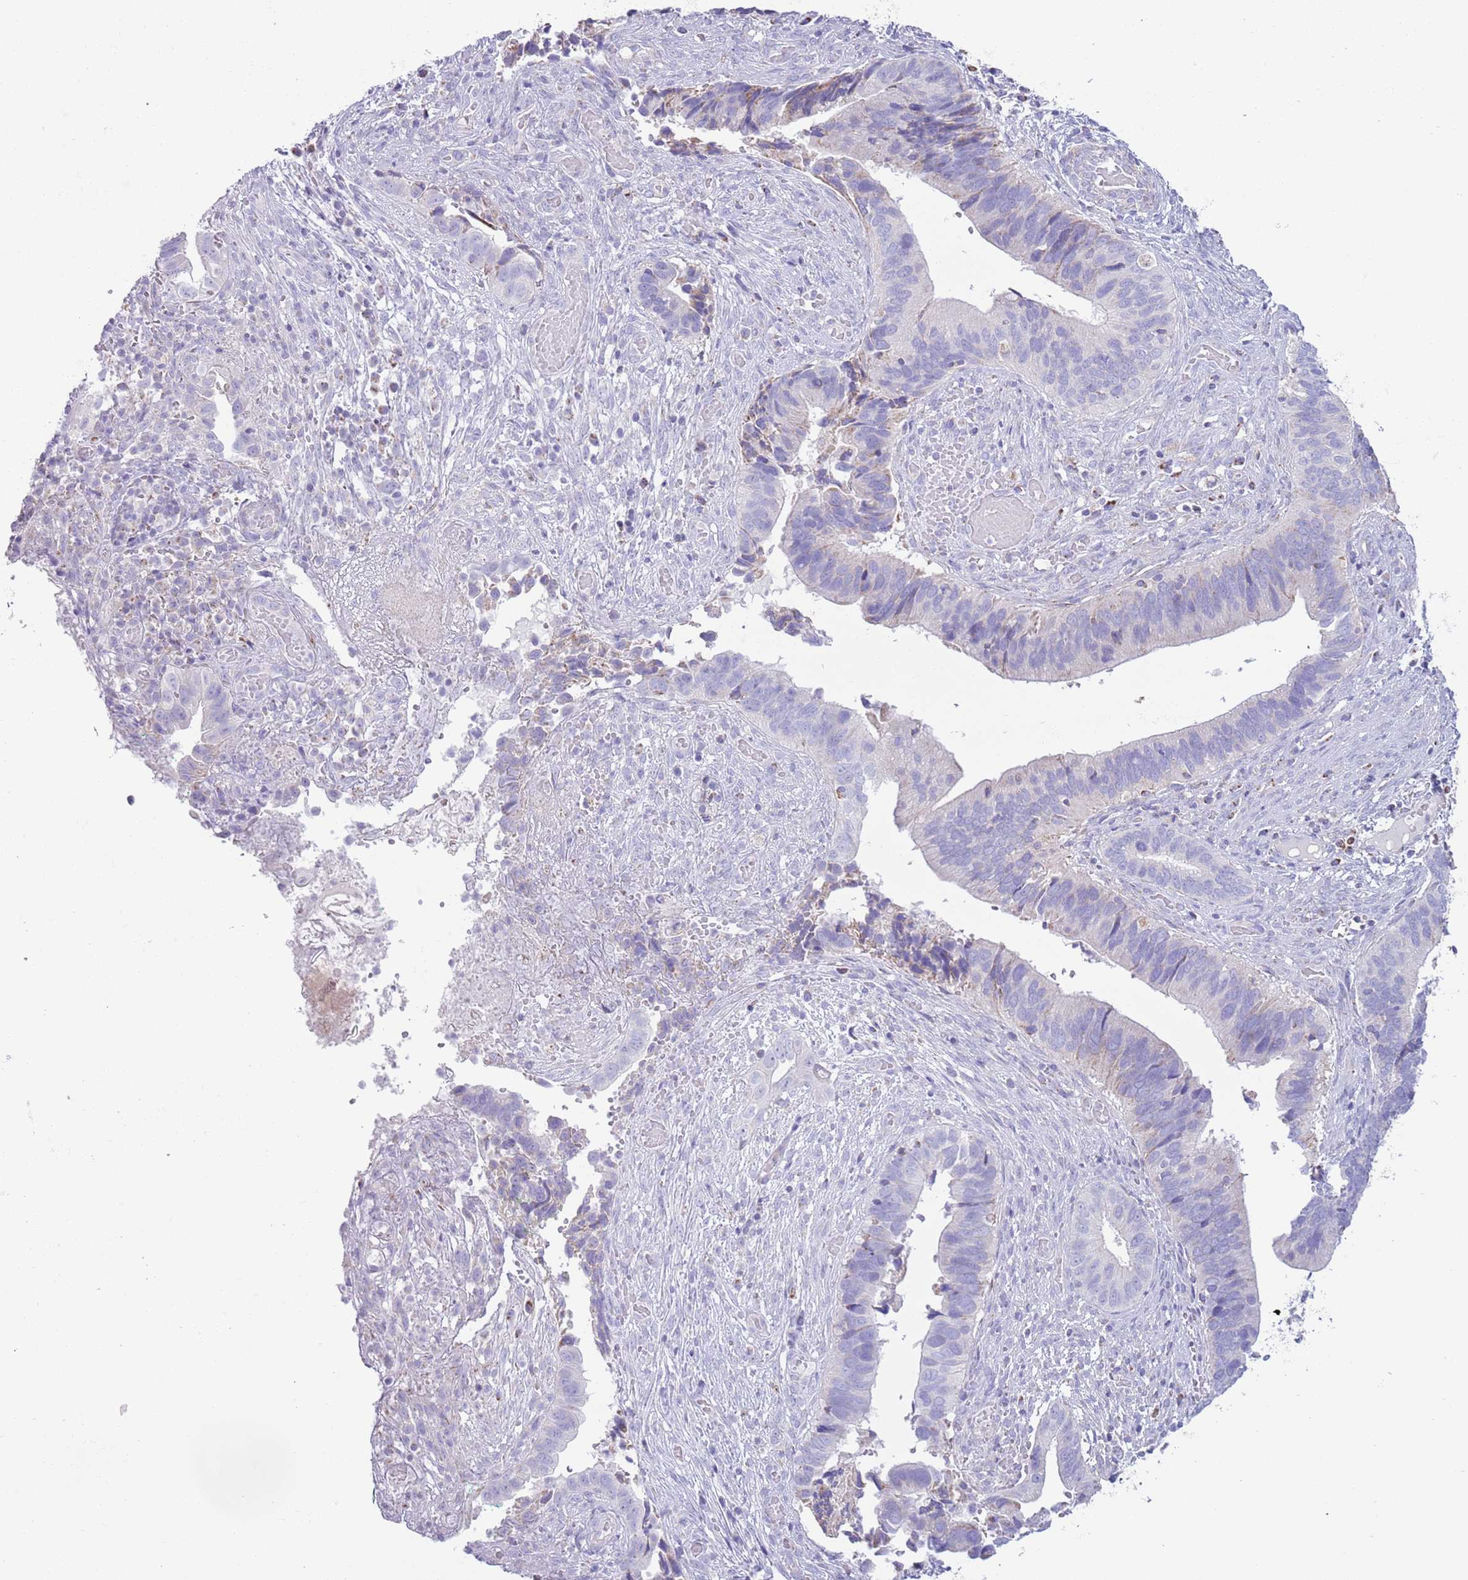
{"staining": {"intensity": "negative", "quantity": "none", "location": "none"}, "tissue": "cervical cancer", "cell_type": "Tumor cells", "image_type": "cancer", "snomed": [{"axis": "morphology", "description": "Adenocarcinoma, NOS"}, {"axis": "topography", "description": "Cervix"}], "caption": "Human adenocarcinoma (cervical) stained for a protein using IHC shows no staining in tumor cells.", "gene": "ATP6V1B1", "patient": {"sex": "female", "age": 42}}